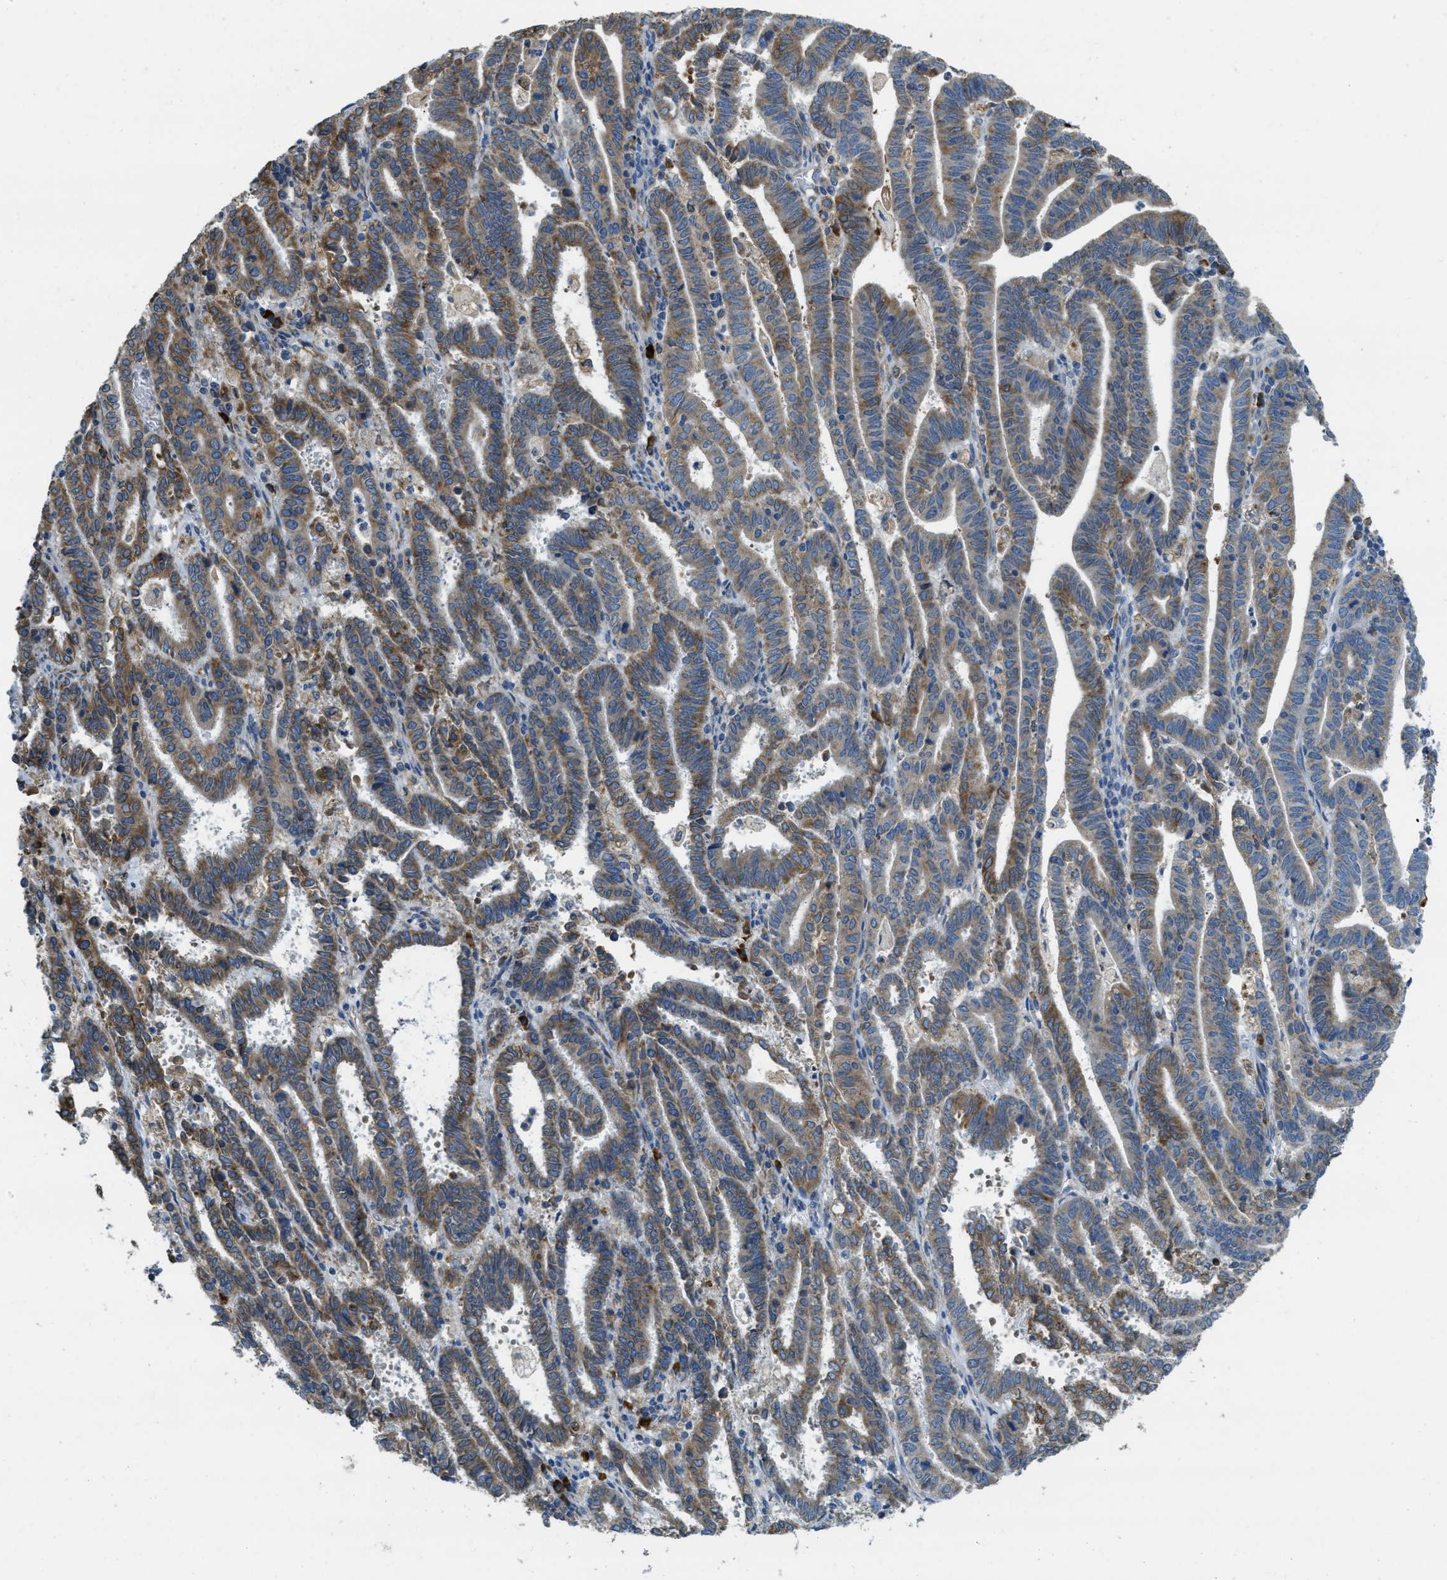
{"staining": {"intensity": "moderate", "quantity": "25%-75%", "location": "cytoplasmic/membranous"}, "tissue": "endometrial cancer", "cell_type": "Tumor cells", "image_type": "cancer", "snomed": [{"axis": "morphology", "description": "Adenocarcinoma, NOS"}, {"axis": "topography", "description": "Uterus"}], "caption": "Immunohistochemical staining of endometrial cancer demonstrates moderate cytoplasmic/membranous protein expression in about 25%-75% of tumor cells. The protein of interest is stained brown, and the nuclei are stained in blue (DAB IHC with brightfield microscopy, high magnification).", "gene": "SSR1", "patient": {"sex": "female", "age": 83}}